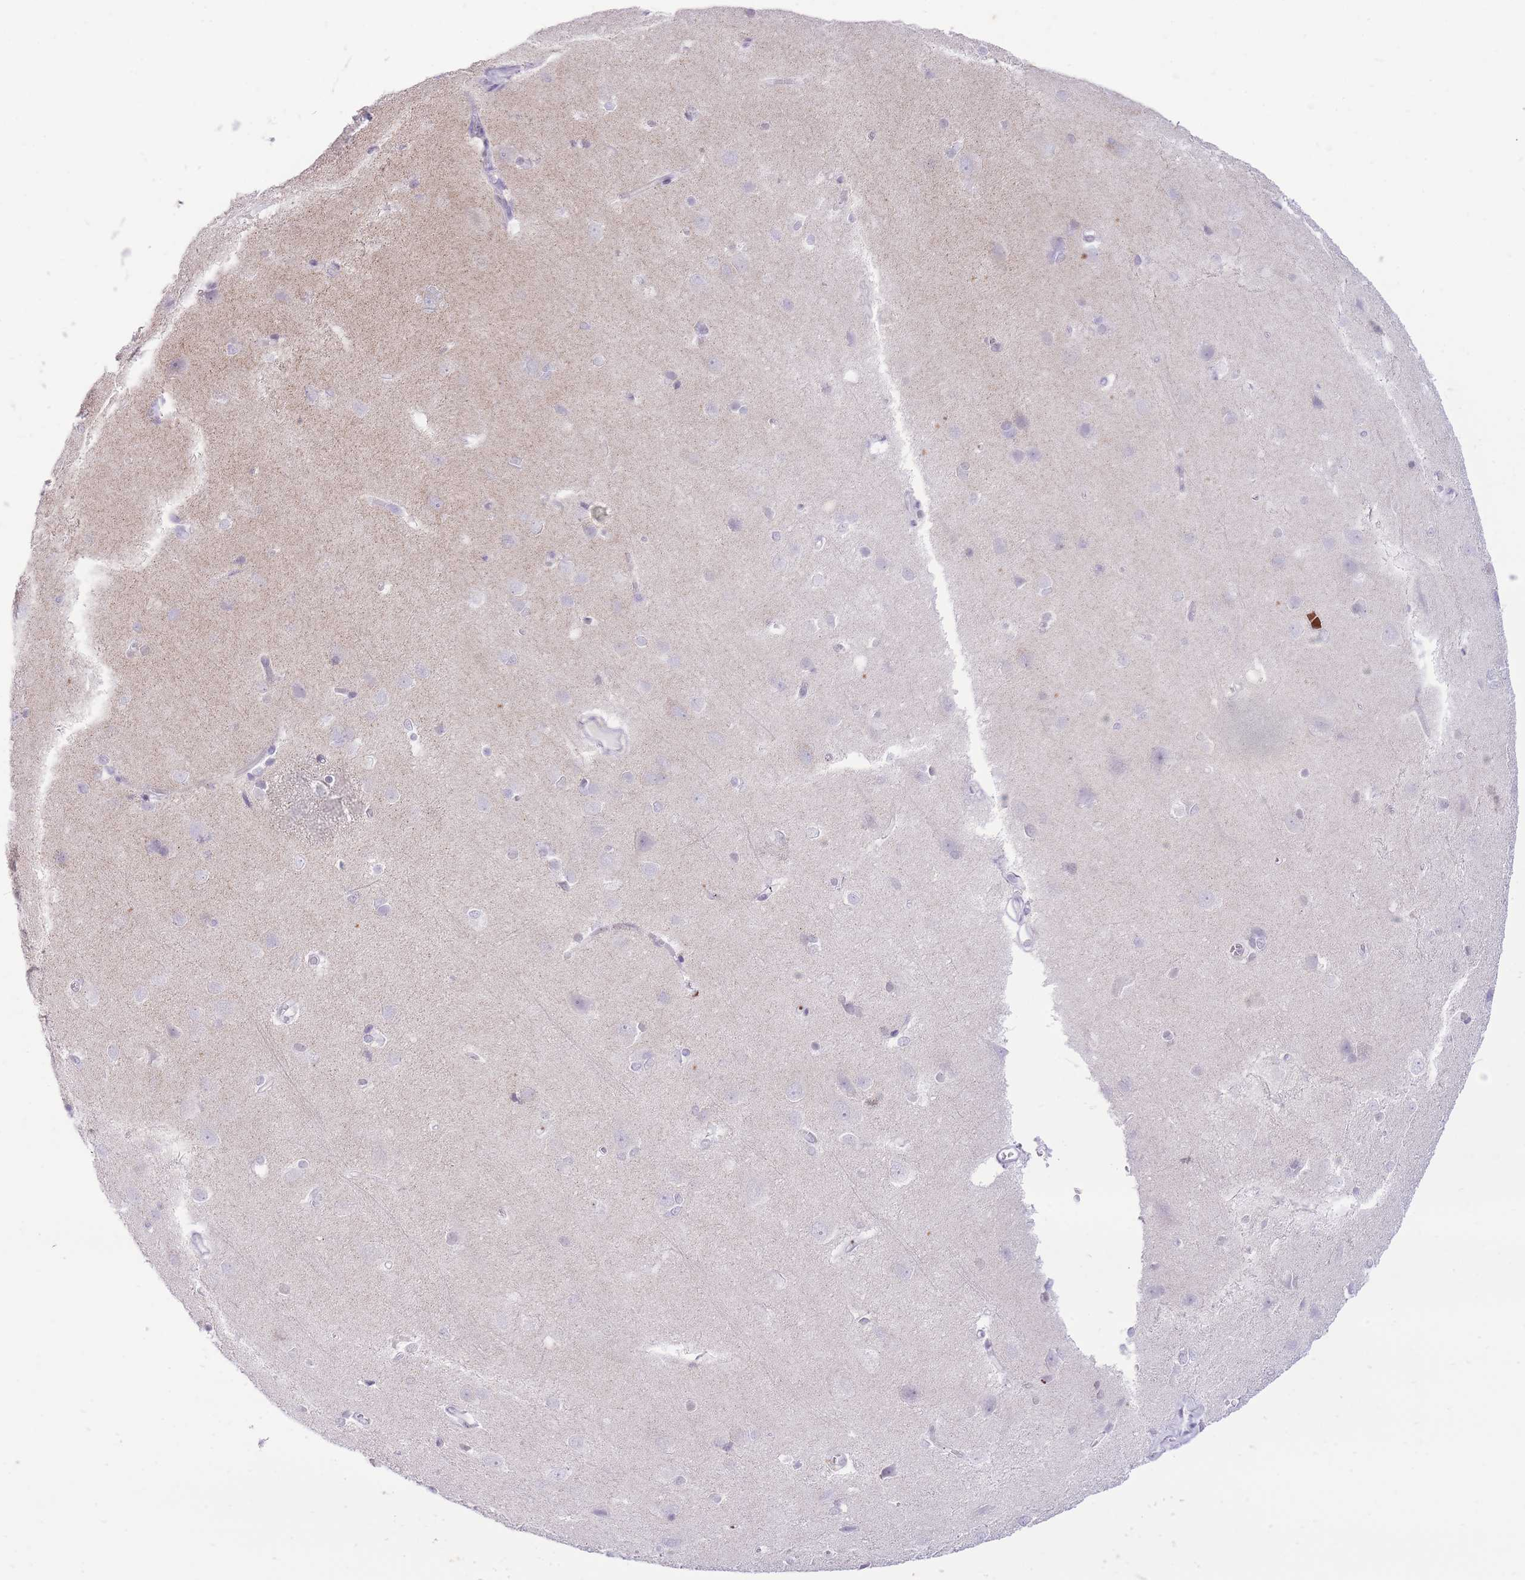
{"staining": {"intensity": "negative", "quantity": "none", "location": "none"}, "tissue": "cerebral cortex", "cell_type": "Endothelial cells", "image_type": "normal", "snomed": [{"axis": "morphology", "description": "Normal tissue, NOS"}, {"axis": "topography", "description": "Cerebral cortex"}], "caption": "Immunohistochemistry of normal human cerebral cortex shows no expression in endothelial cells. (DAB immunohistochemistry (IHC) with hematoxylin counter stain).", "gene": "DENND2D", "patient": {"sex": "male", "age": 37}}